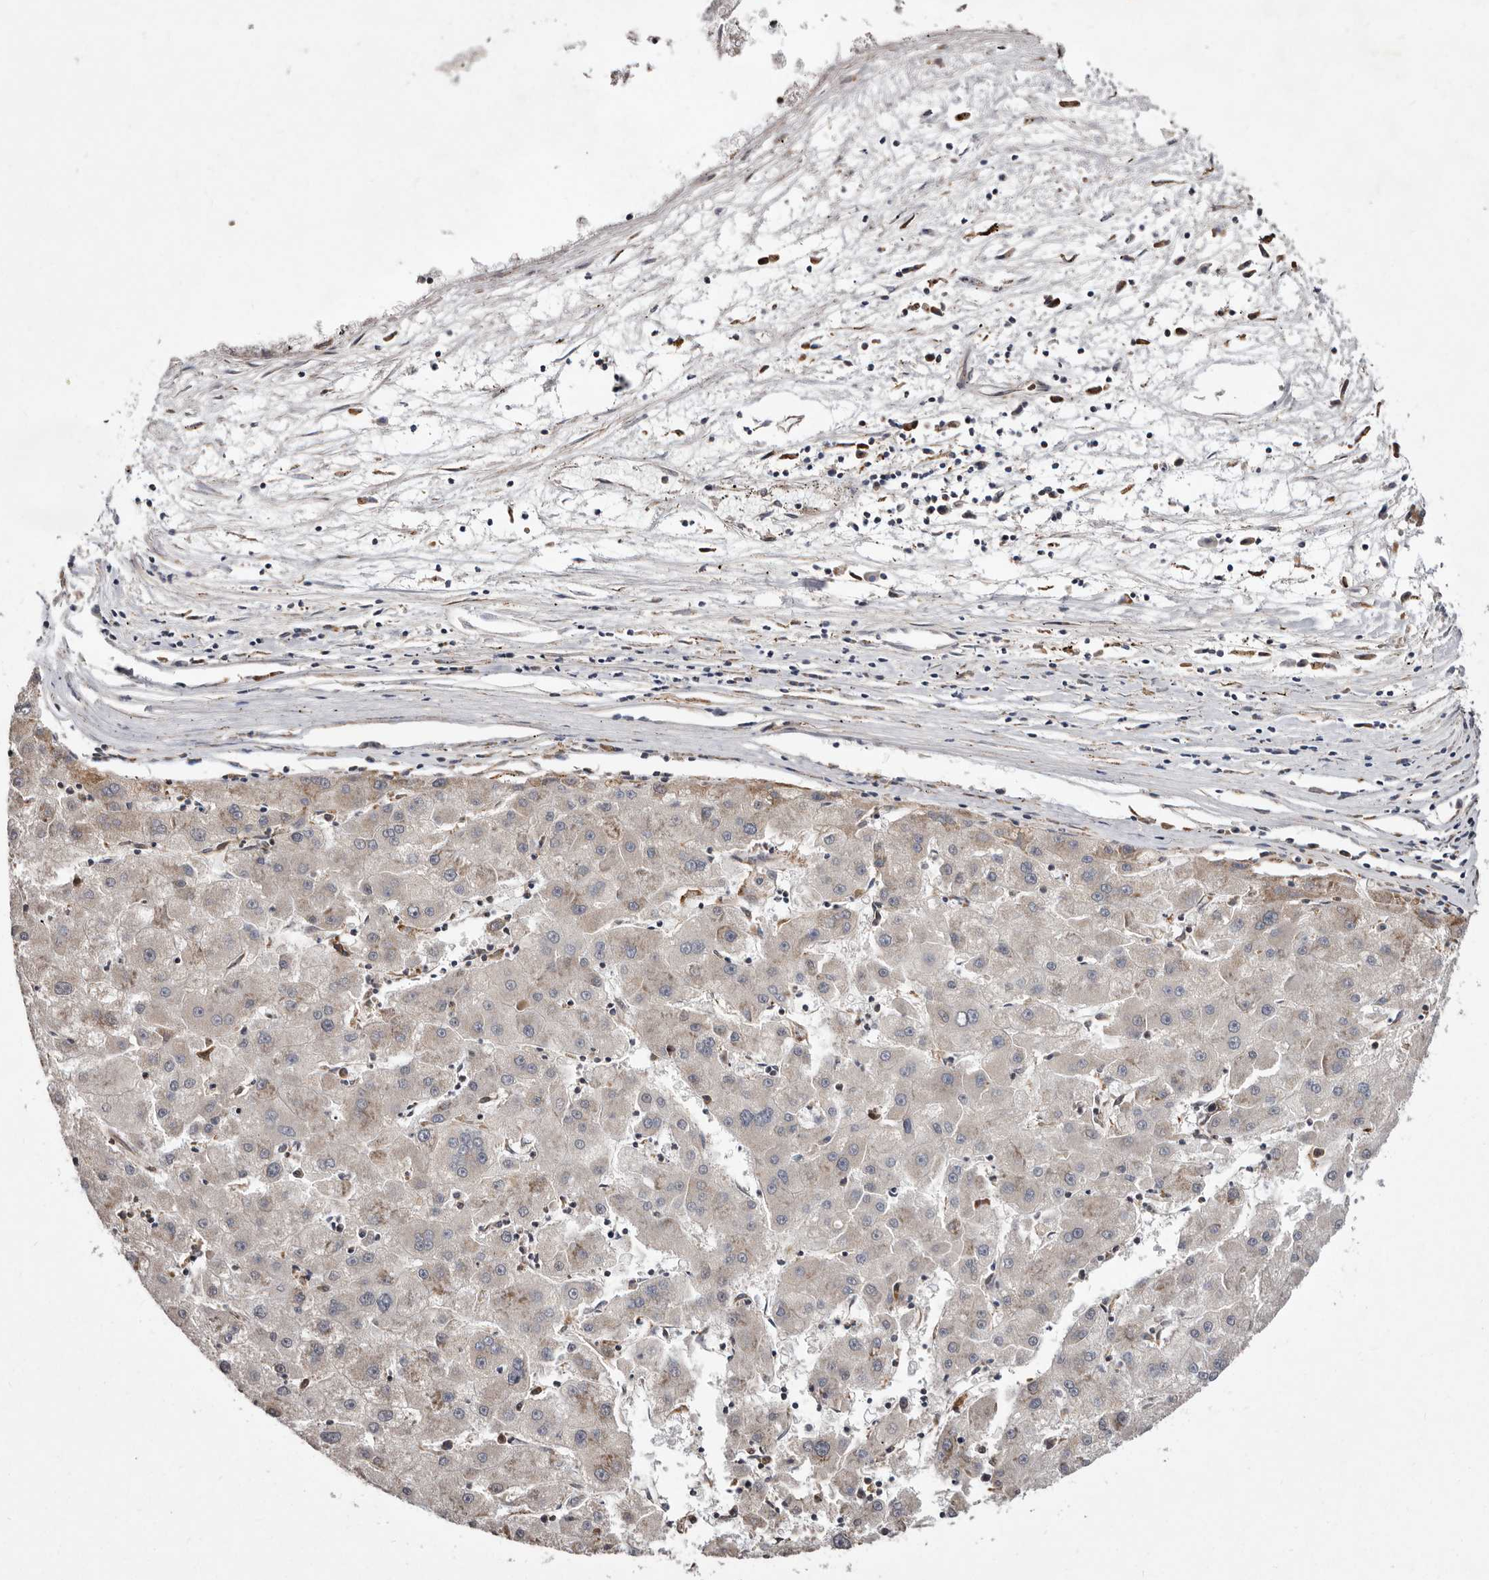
{"staining": {"intensity": "negative", "quantity": "none", "location": "none"}, "tissue": "liver cancer", "cell_type": "Tumor cells", "image_type": "cancer", "snomed": [{"axis": "morphology", "description": "Carcinoma, Hepatocellular, NOS"}, {"axis": "topography", "description": "Liver"}], "caption": "Immunohistochemical staining of hepatocellular carcinoma (liver) exhibits no significant expression in tumor cells.", "gene": "RRM2B", "patient": {"sex": "male", "age": 72}}